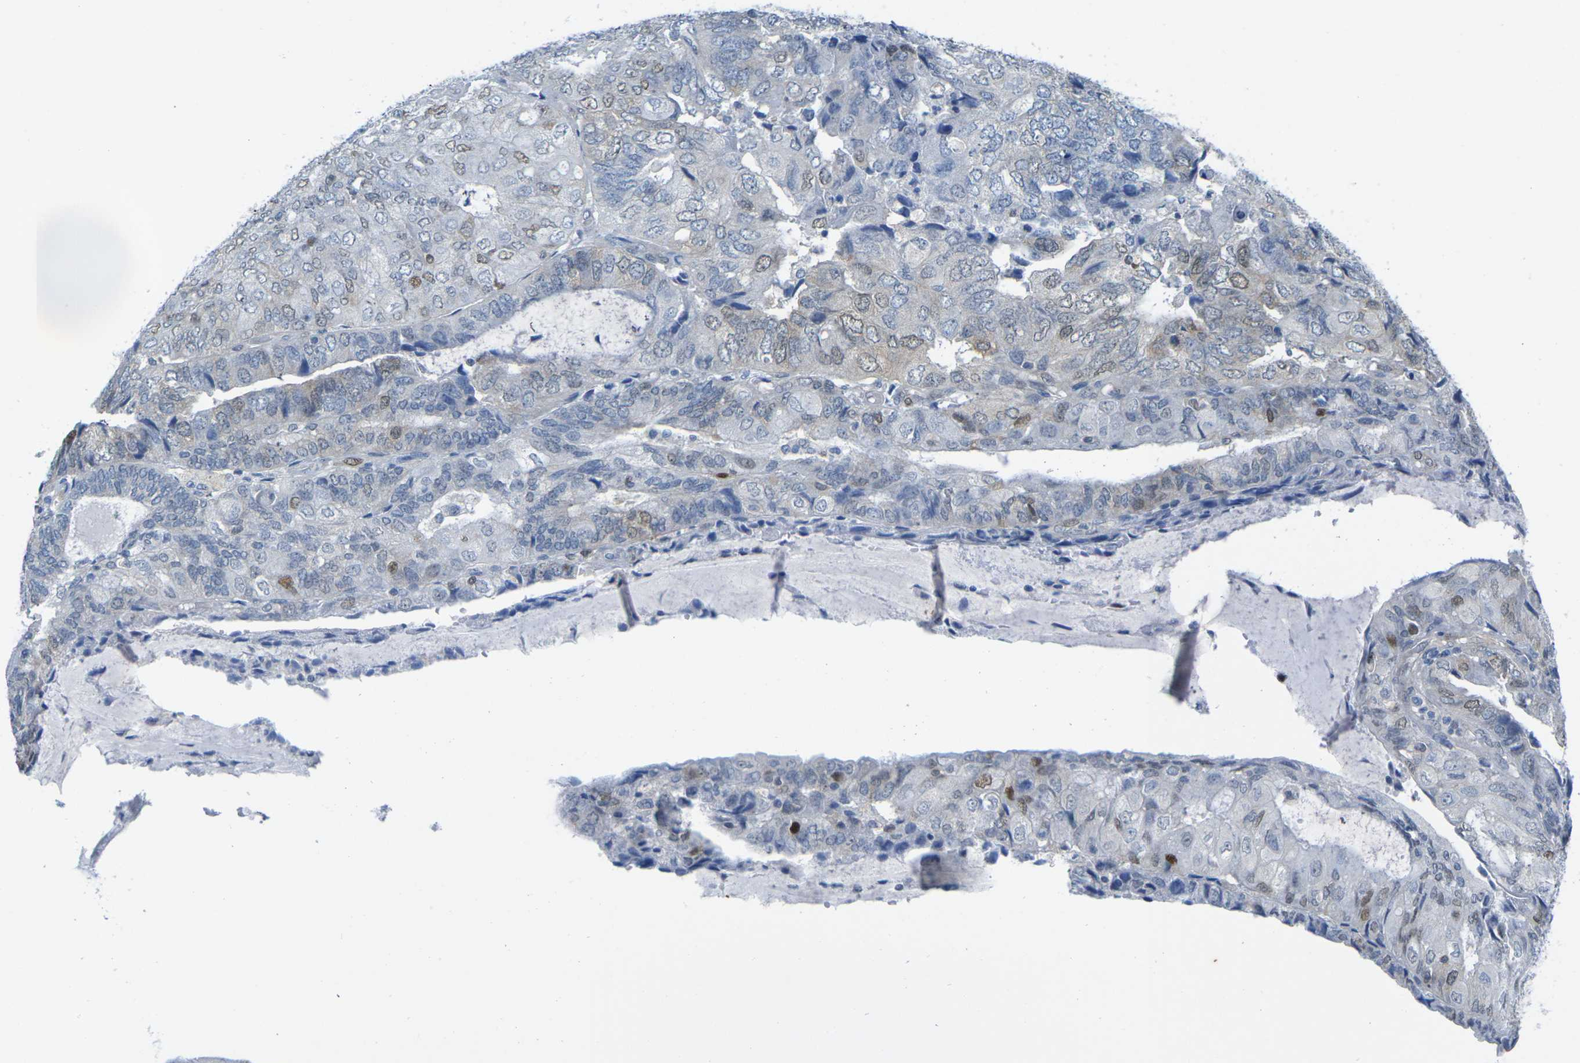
{"staining": {"intensity": "moderate", "quantity": "<25%", "location": "nuclear"}, "tissue": "endometrial cancer", "cell_type": "Tumor cells", "image_type": "cancer", "snomed": [{"axis": "morphology", "description": "Adenocarcinoma, NOS"}, {"axis": "topography", "description": "Endometrium"}], "caption": "Endometrial cancer stained with immunohistochemistry (IHC) reveals moderate nuclear positivity in approximately <25% of tumor cells.", "gene": "CDK2", "patient": {"sex": "female", "age": 81}}